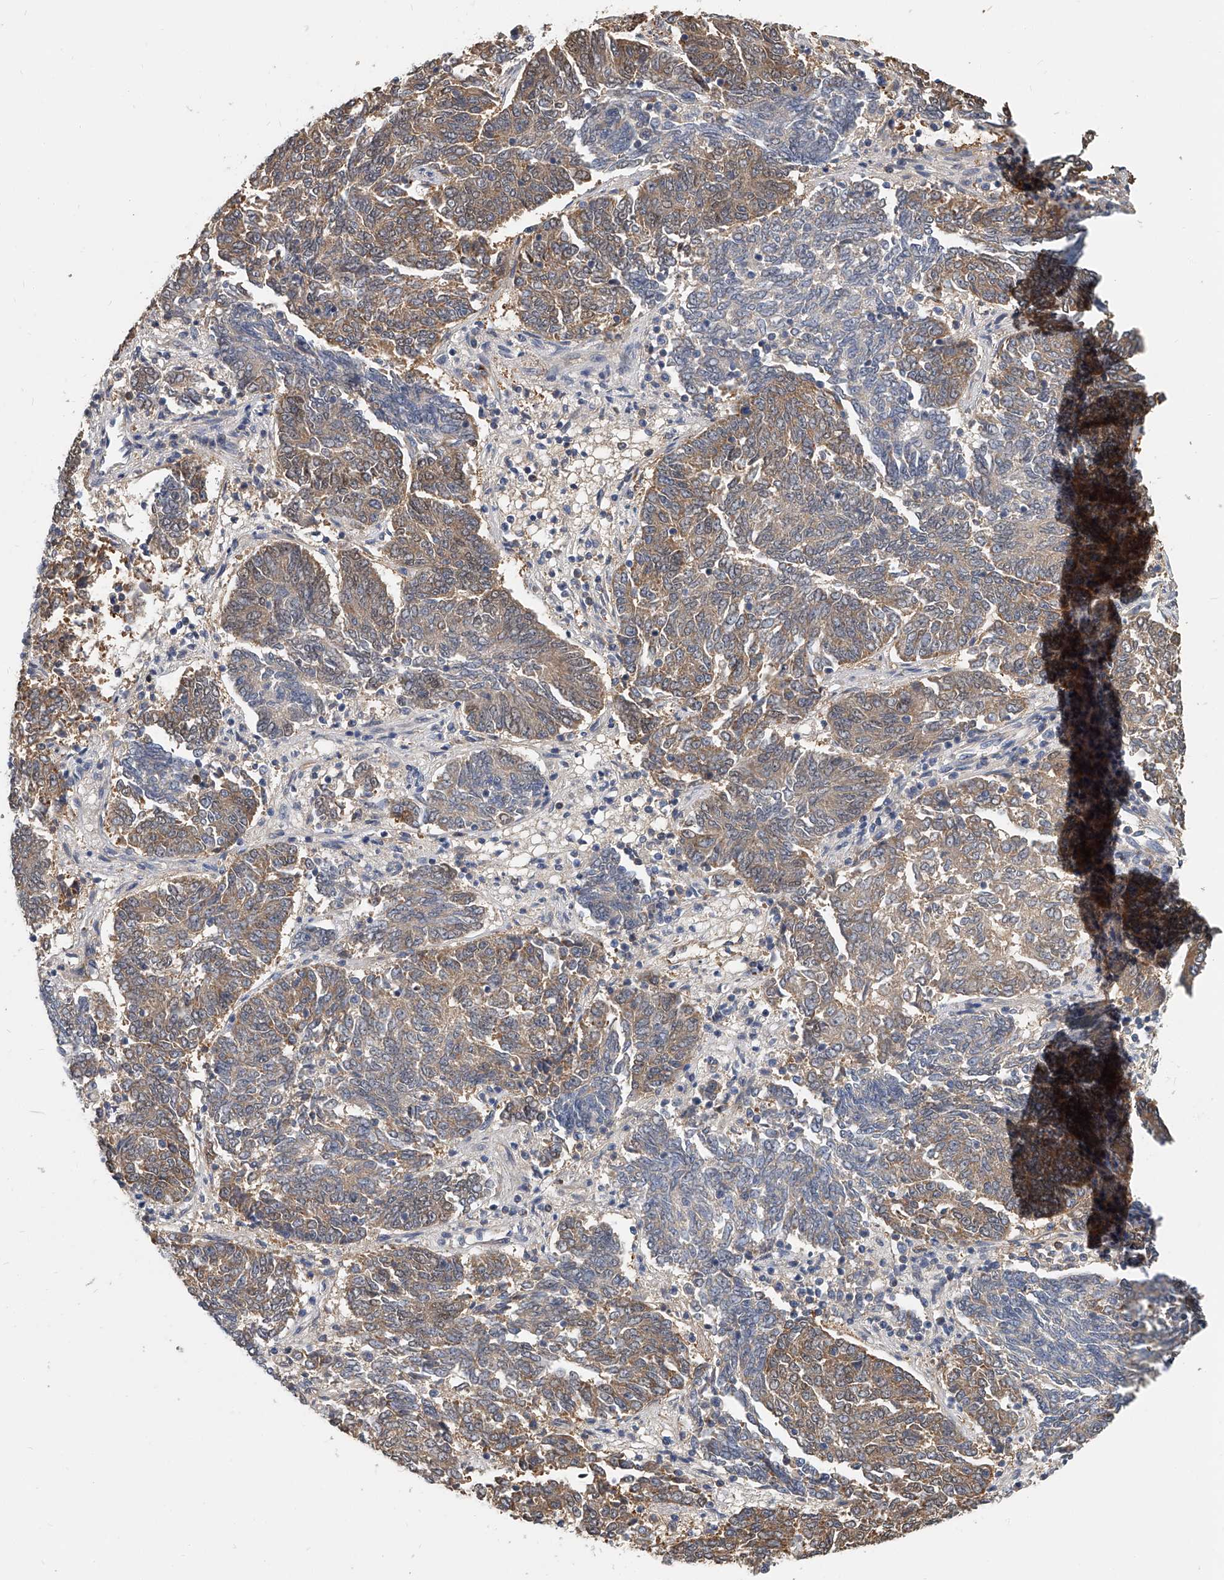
{"staining": {"intensity": "moderate", "quantity": "25%-75%", "location": "cytoplasmic/membranous"}, "tissue": "endometrial cancer", "cell_type": "Tumor cells", "image_type": "cancer", "snomed": [{"axis": "morphology", "description": "Adenocarcinoma, NOS"}, {"axis": "topography", "description": "Endometrium"}], "caption": "Immunohistochemistry of human endometrial adenocarcinoma exhibits medium levels of moderate cytoplasmic/membranous positivity in about 25%-75% of tumor cells.", "gene": "CD200", "patient": {"sex": "female", "age": 80}}